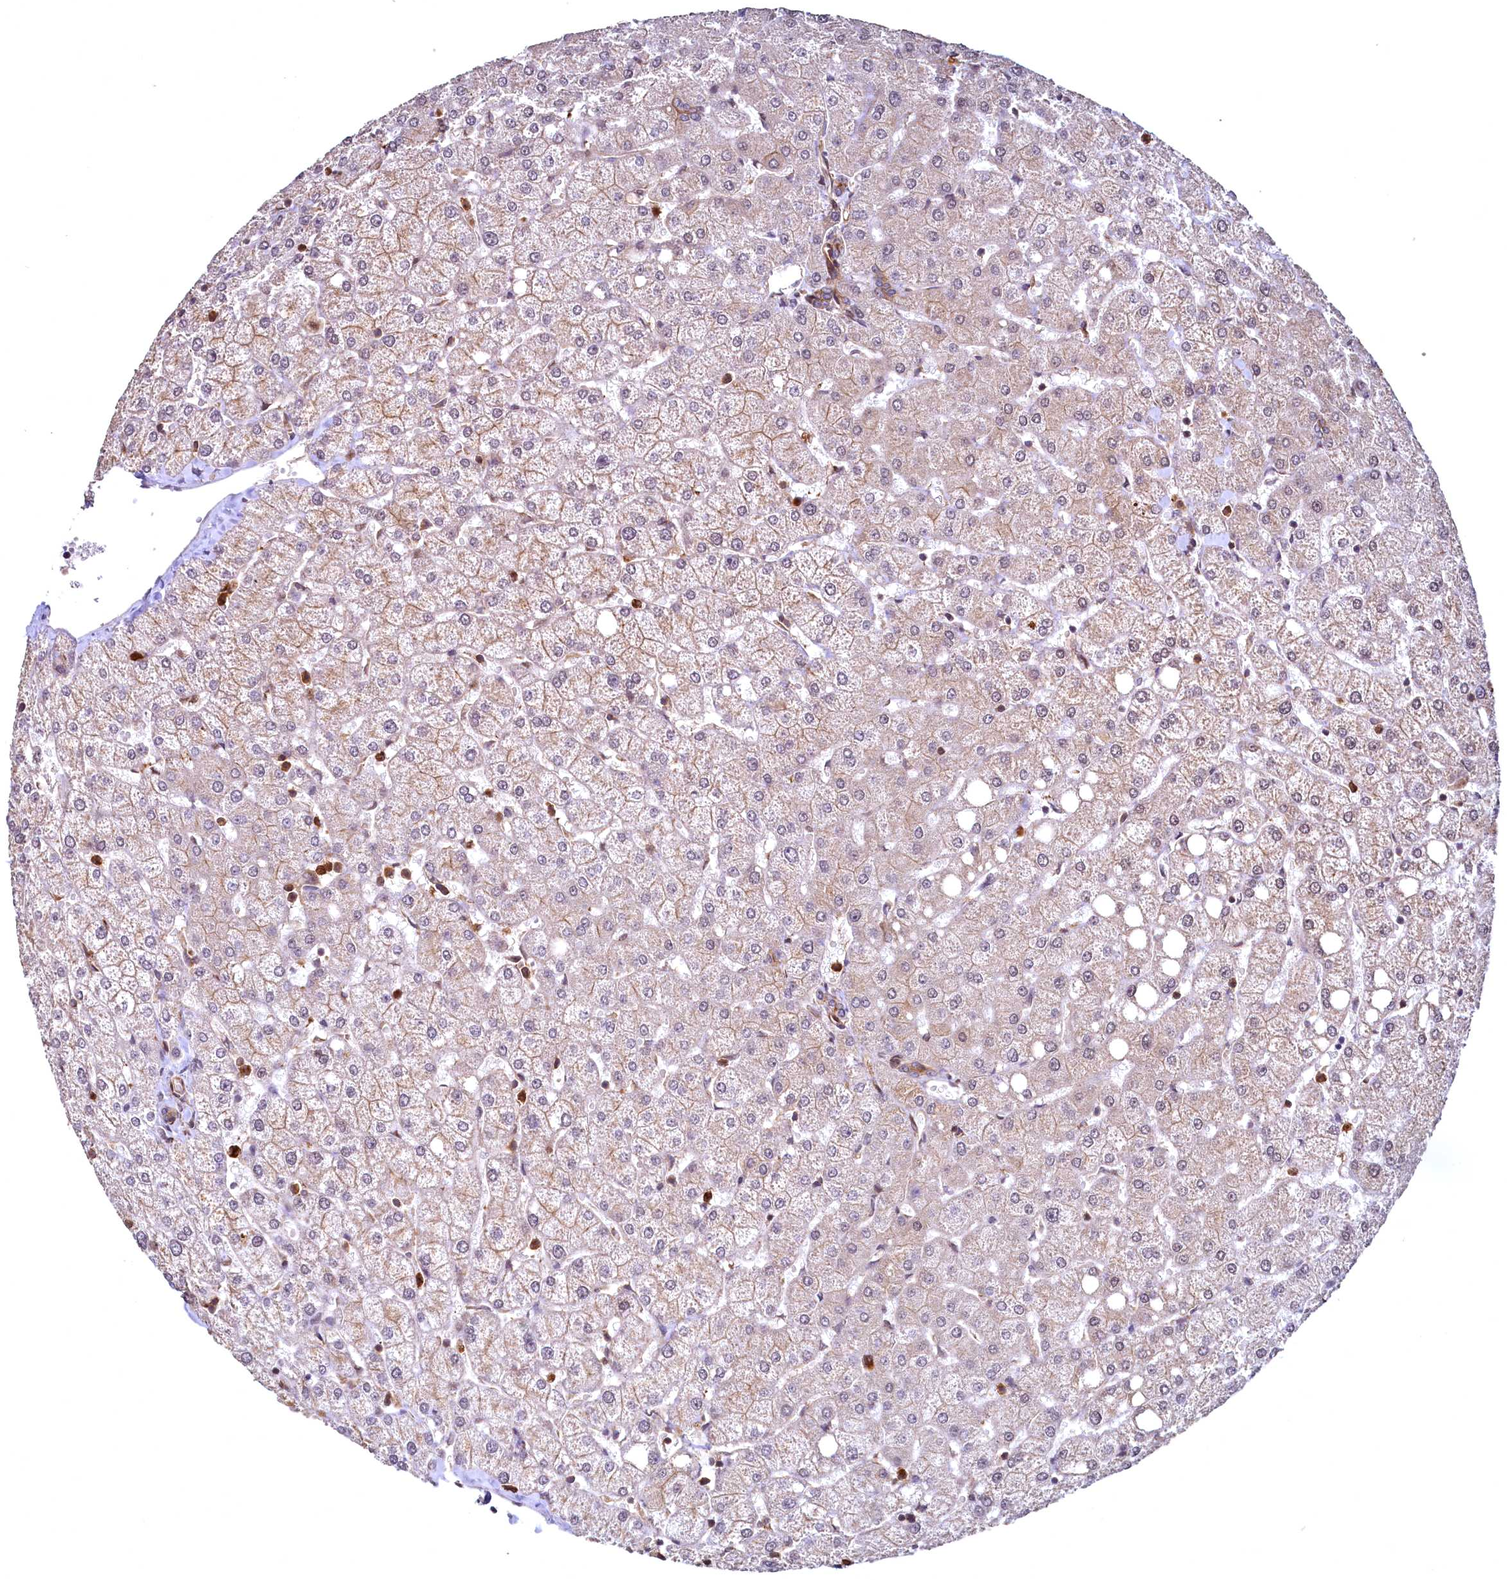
{"staining": {"intensity": "moderate", "quantity": "25%-75%", "location": "cytoplasmic/membranous"}, "tissue": "liver", "cell_type": "Cholangiocytes", "image_type": "normal", "snomed": [{"axis": "morphology", "description": "Normal tissue, NOS"}, {"axis": "topography", "description": "Liver"}], "caption": "Moderate cytoplasmic/membranous protein staining is present in approximately 25%-75% of cholangiocytes in liver.", "gene": "SVIP", "patient": {"sex": "female", "age": 54}}